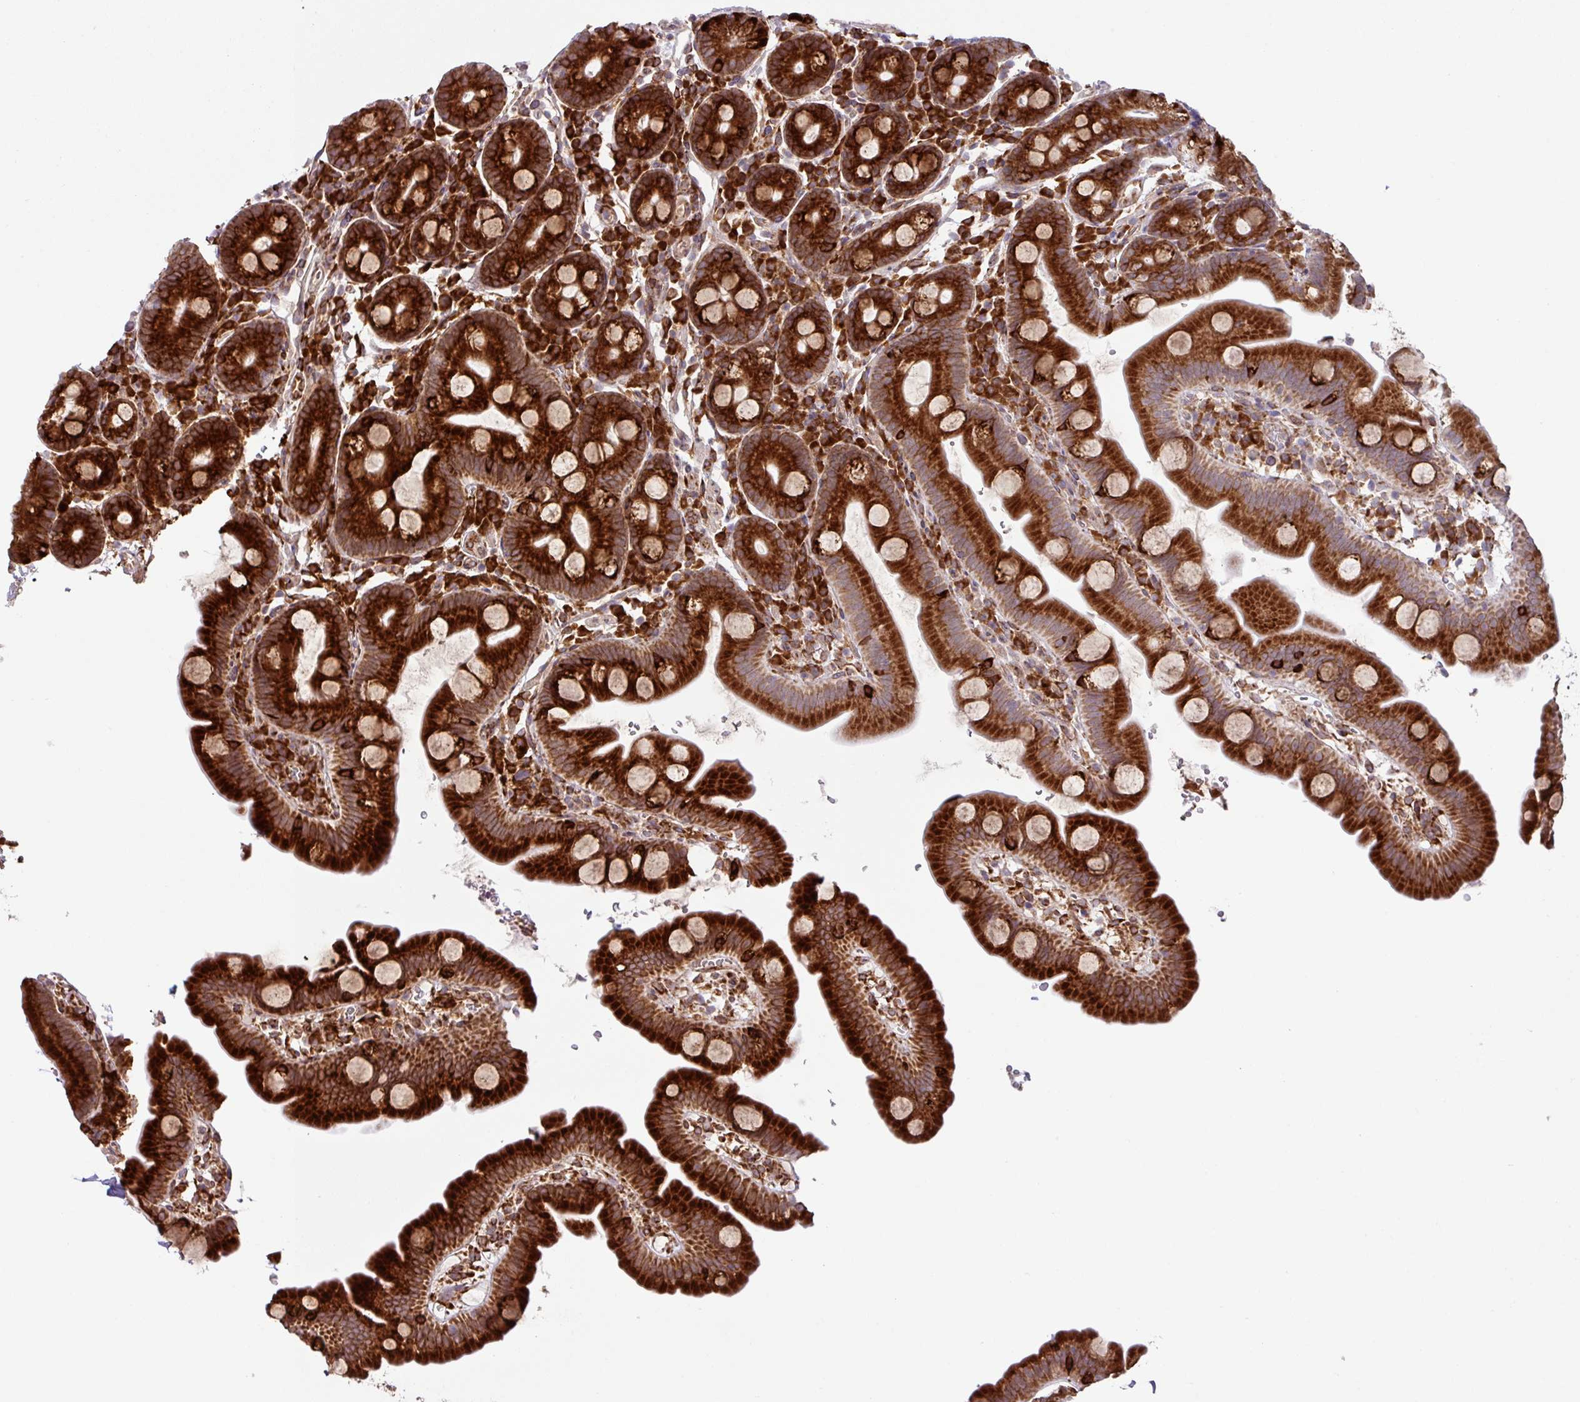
{"staining": {"intensity": "strong", "quantity": ">75%", "location": "cytoplasmic/membranous"}, "tissue": "small intestine", "cell_type": "Glandular cells", "image_type": "normal", "snomed": [{"axis": "morphology", "description": "Normal tissue, NOS"}, {"axis": "topography", "description": "Small intestine"}], "caption": "An image showing strong cytoplasmic/membranous positivity in about >75% of glandular cells in normal small intestine, as visualized by brown immunohistochemical staining.", "gene": "SLC39A7", "patient": {"sex": "female", "age": 68}}